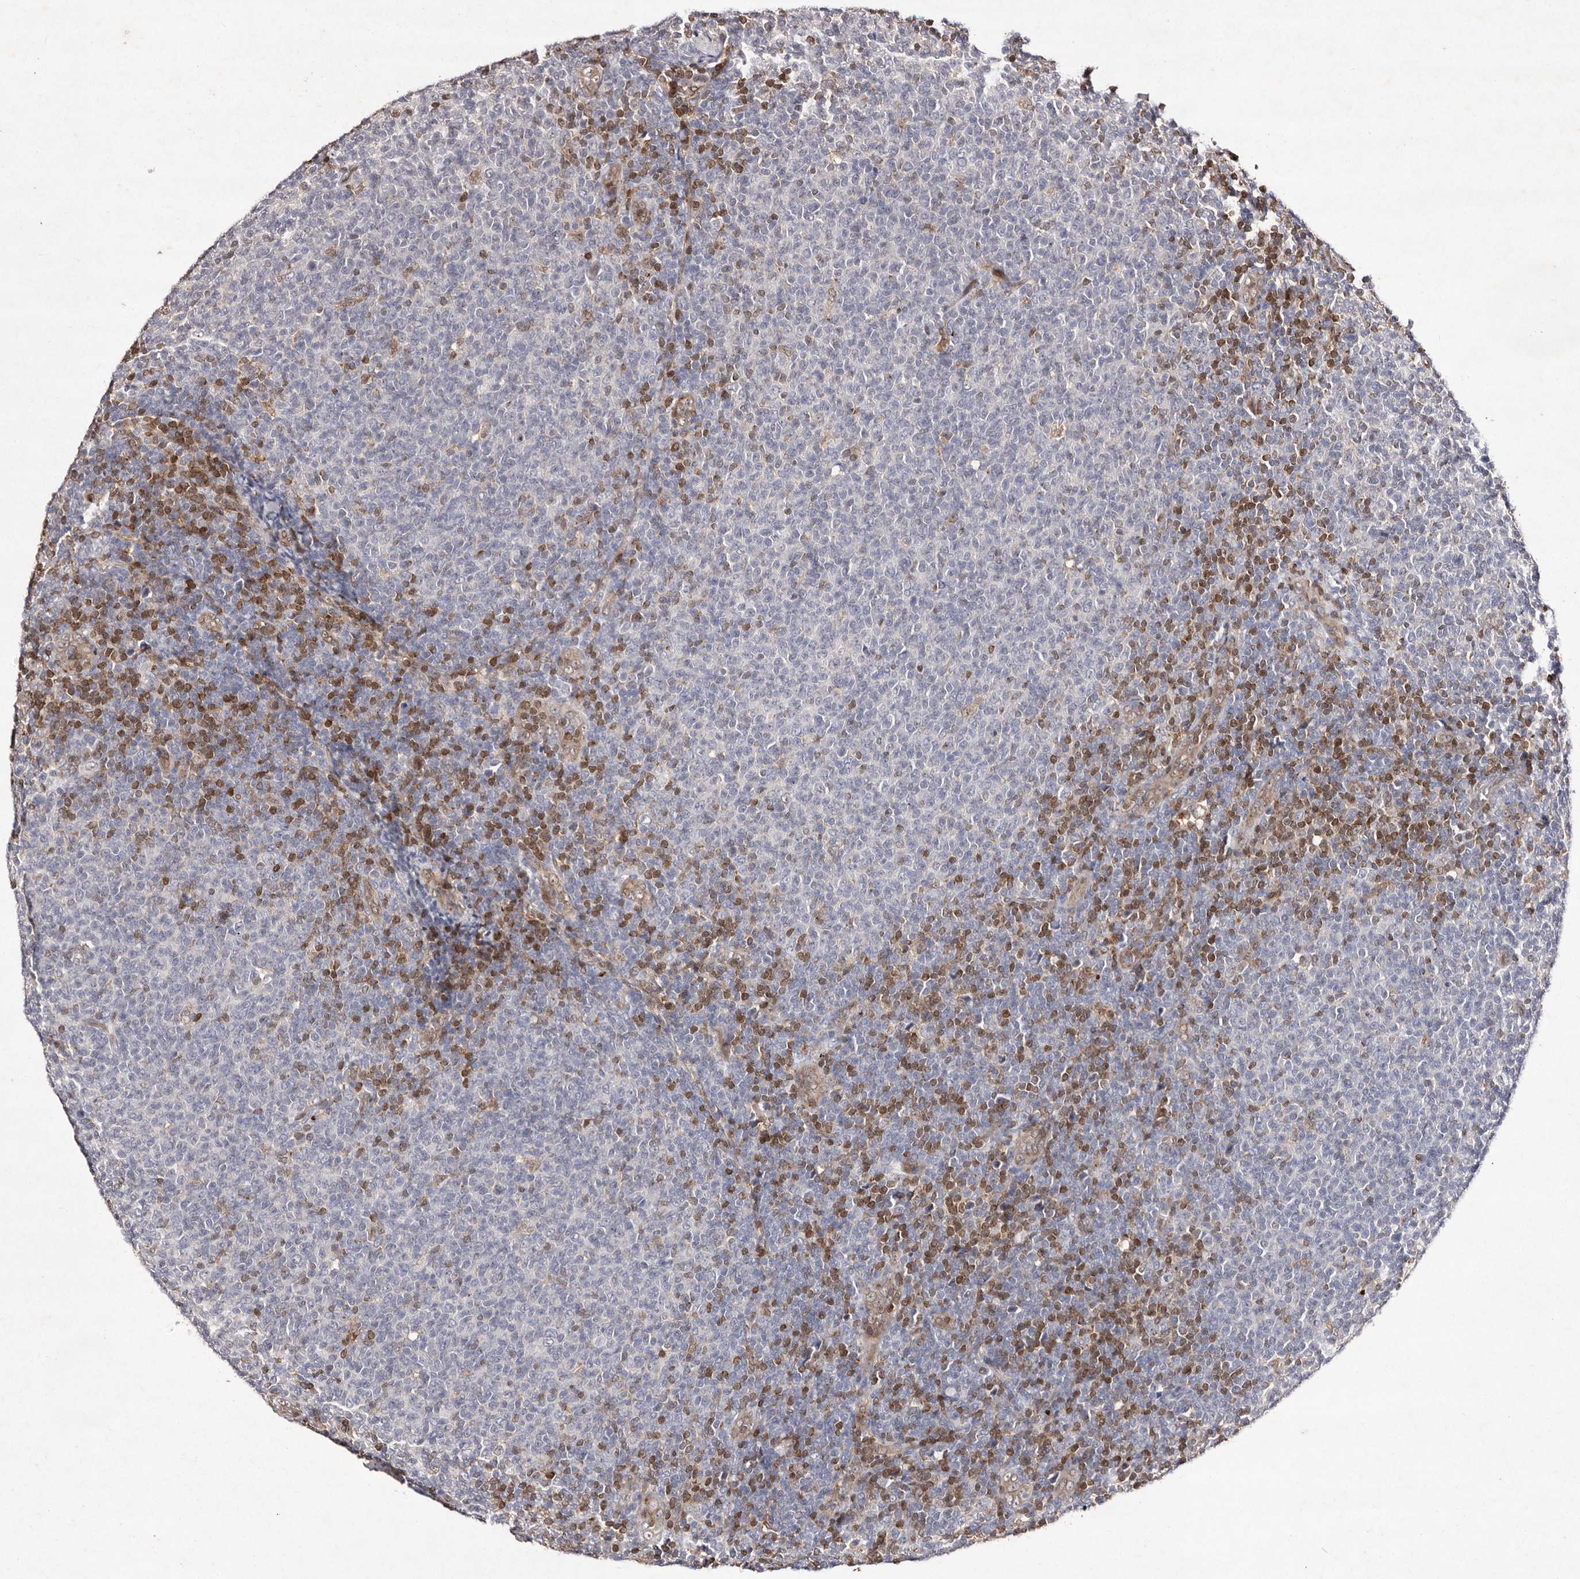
{"staining": {"intensity": "negative", "quantity": "none", "location": "none"}, "tissue": "lymphoma", "cell_type": "Tumor cells", "image_type": "cancer", "snomed": [{"axis": "morphology", "description": "Malignant lymphoma, non-Hodgkin's type, Low grade"}, {"axis": "topography", "description": "Lymph node"}], "caption": "The micrograph displays no staining of tumor cells in low-grade malignant lymphoma, non-Hodgkin's type.", "gene": "GIMAP4", "patient": {"sex": "male", "age": 66}}